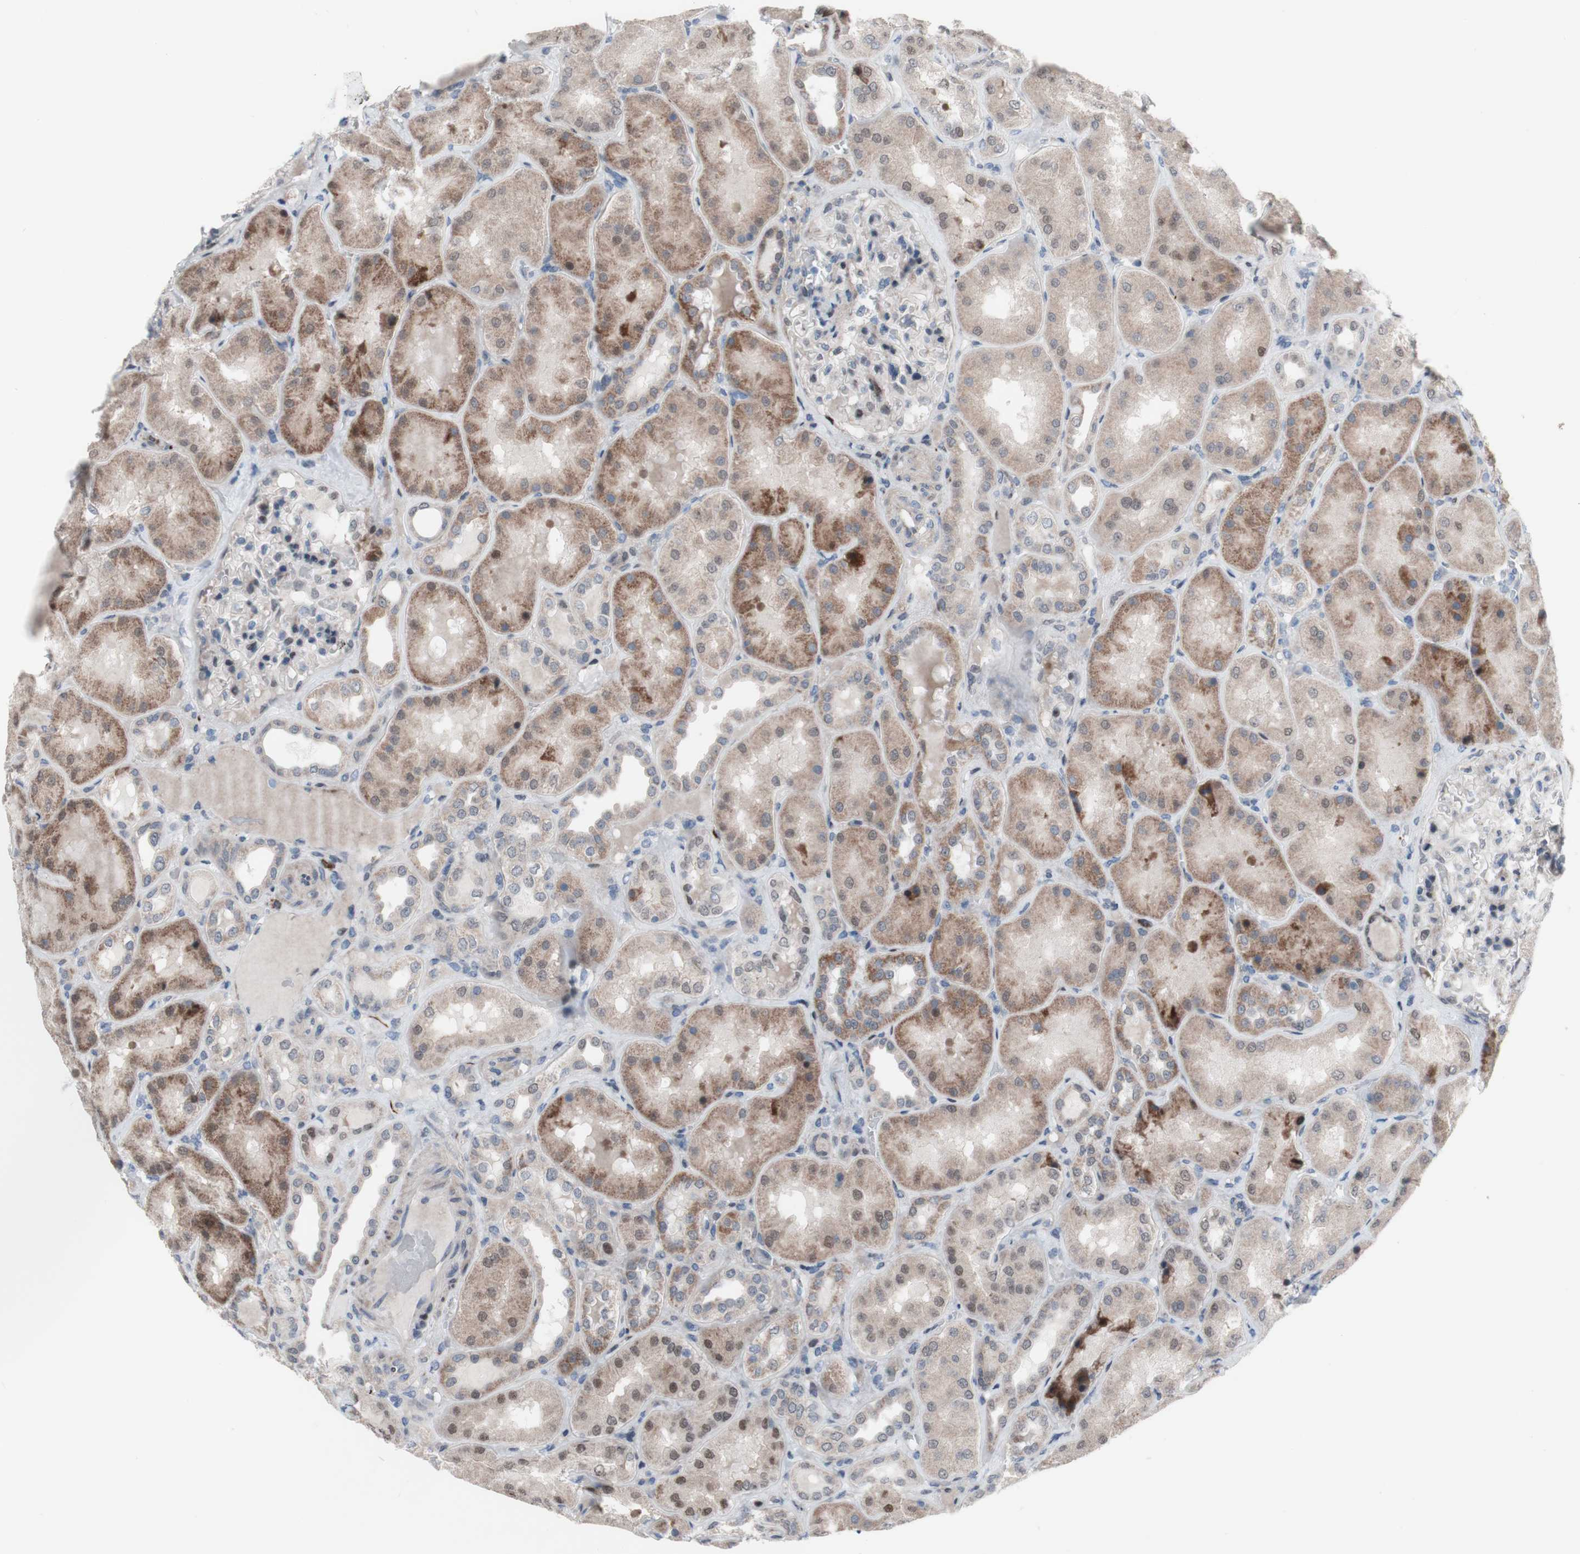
{"staining": {"intensity": "weak", "quantity": "<25%", "location": "nuclear"}, "tissue": "kidney", "cell_type": "Cells in glomeruli", "image_type": "normal", "snomed": [{"axis": "morphology", "description": "Normal tissue, NOS"}, {"axis": "topography", "description": "Kidney"}], "caption": "A high-resolution image shows immunohistochemistry staining of benign kidney, which demonstrates no significant expression in cells in glomeruli. (Brightfield microscopy of DAB (3,3'-diaminobenzidine) immunohistochemistry at high magnification).", "gene": "PHTF2", "patient": {"sex": "female", "age": 56}}